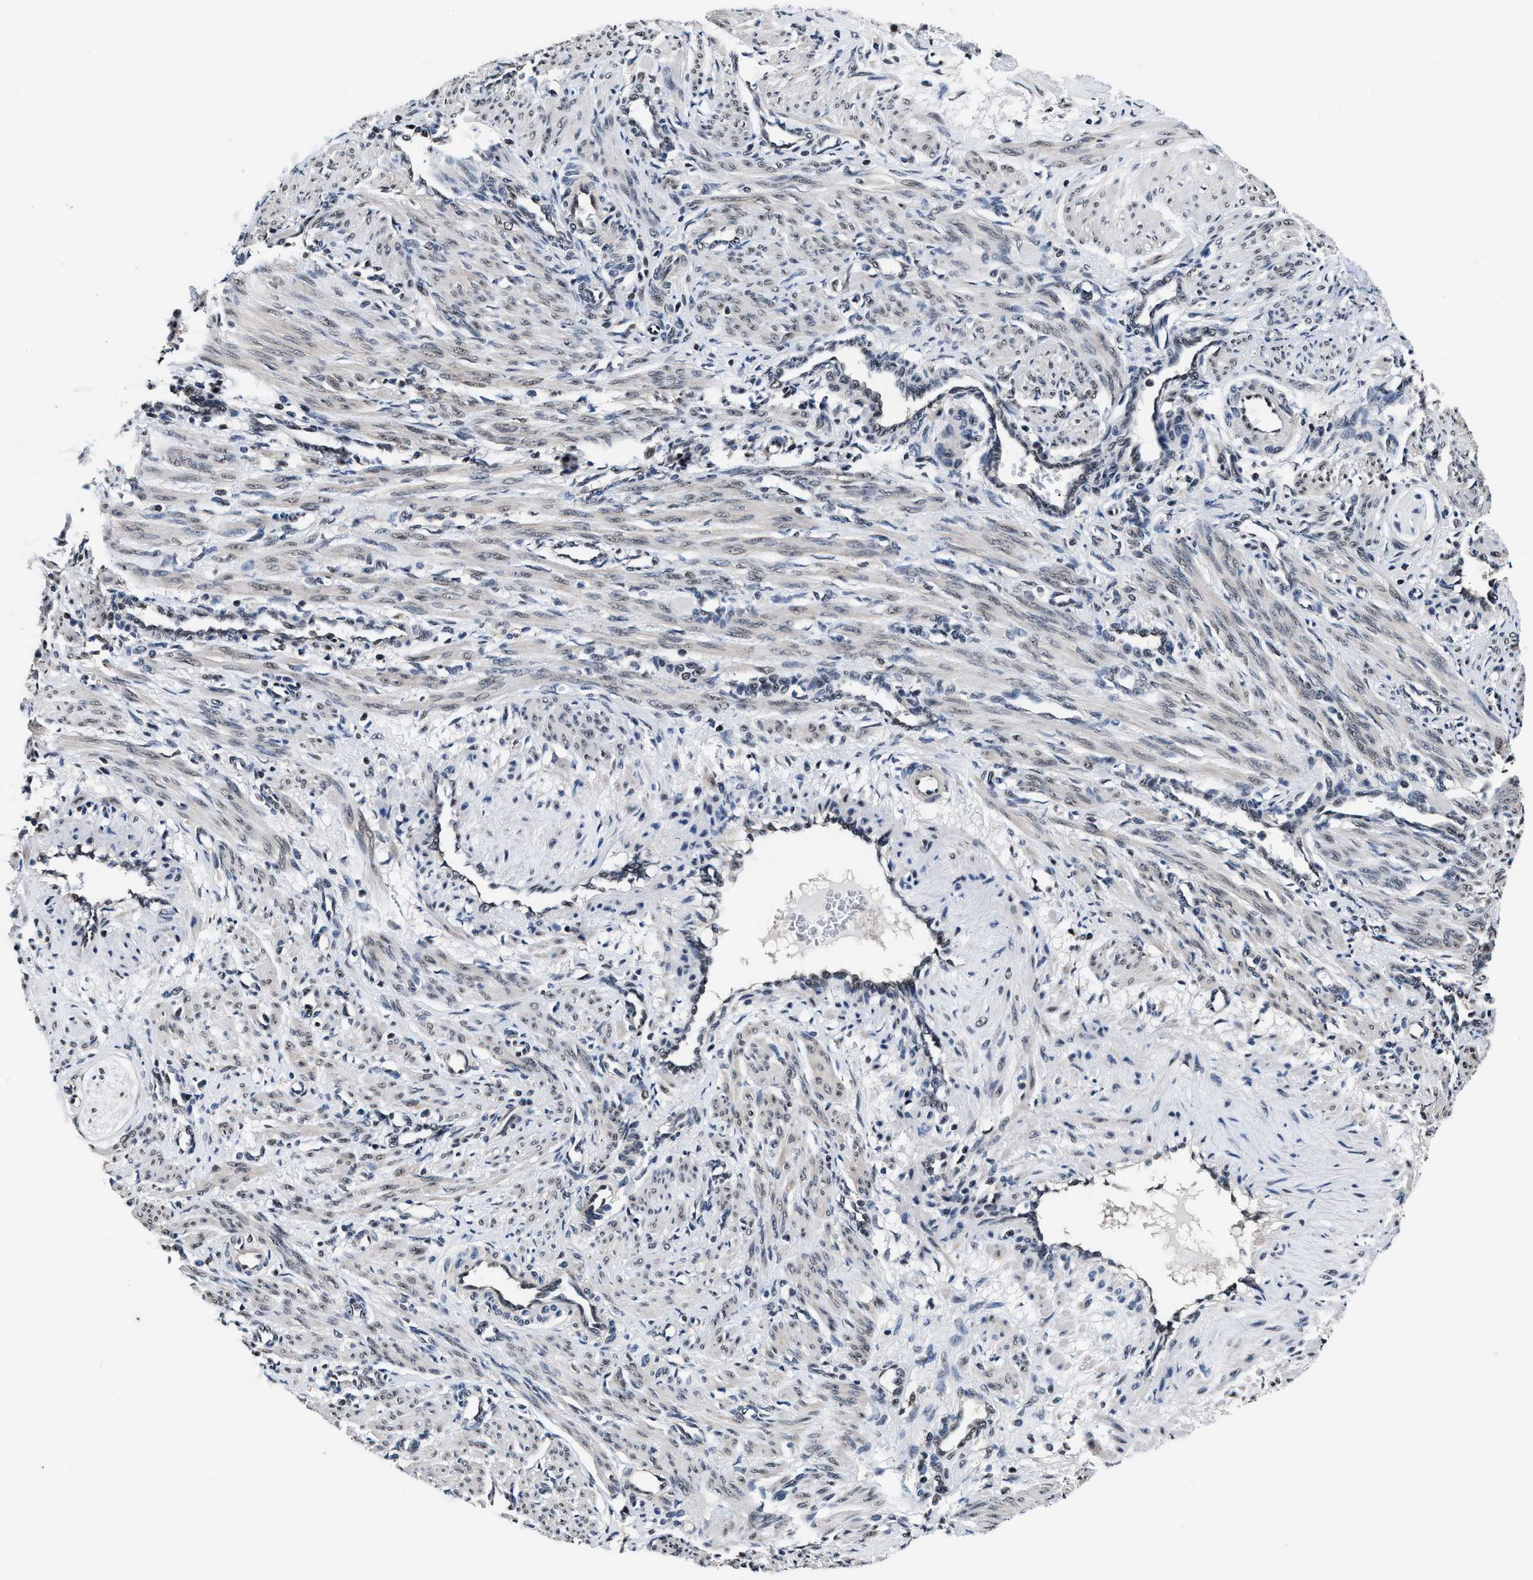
{"staining": {"intensity": "moderate", "quantity": "<25%", "location": "cytoplasmic/membranous"}, "tissue": "smooth muscle", "cell_type": "Smooth muscle cells", "image_type": "normal", "snomed": [{"axis": "morphology", "description": "Normal tissue, NOS"}, {"axis": "topography", "description": "Endometrium"}], "caption": "A brown stain labels moderate cytoplasmic/membranous expression of a protein in smooth muscle cells of unremarkable human smooth muscle. The staining was performed using DAB (3,3'-diaminobenzidine), with brown indicating positive protein expression. Nuclei are stained blue with hematoxylin.", "gene": "USP16", "patient": {"sex": "female", "age": 33}}